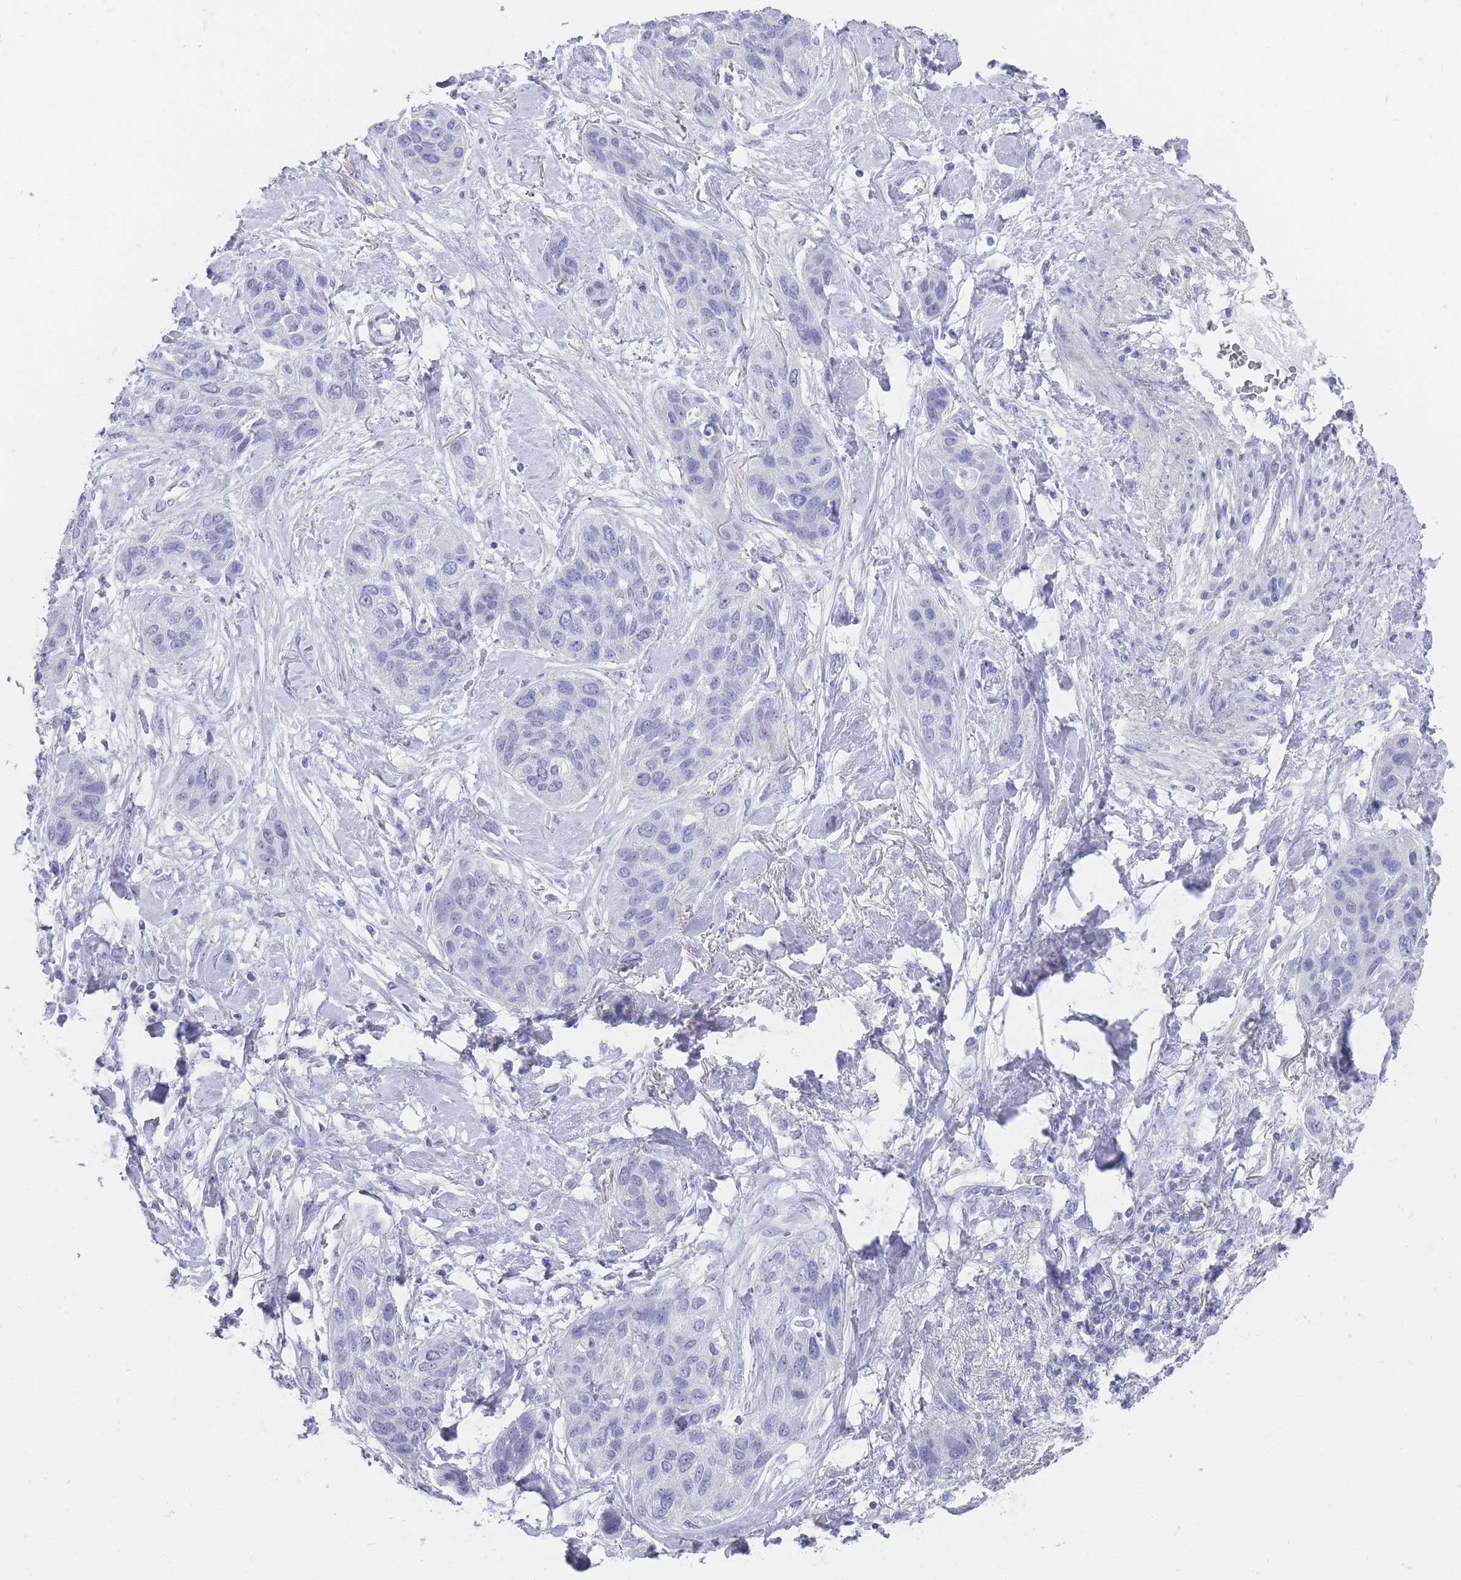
{"staining": {"intensity": "negative", "quantity": "none", "location": "none"}, "tissue": "lung cancer", "cell_type": "Tumor cells", "image_type": "cancer", "snomed": [{"axis": "morphology", "description": "Squamous cell carcinoma, NOS"}, {"axis": "topography", "description": "Lung"}], "caption": "This is an immunohistochemistry micrograph of squamous cell carcinoma (lung). There is no positivity in tumor cells.", "gene": "RAB2B", "patient": {"sex": "female", "age": 70}}